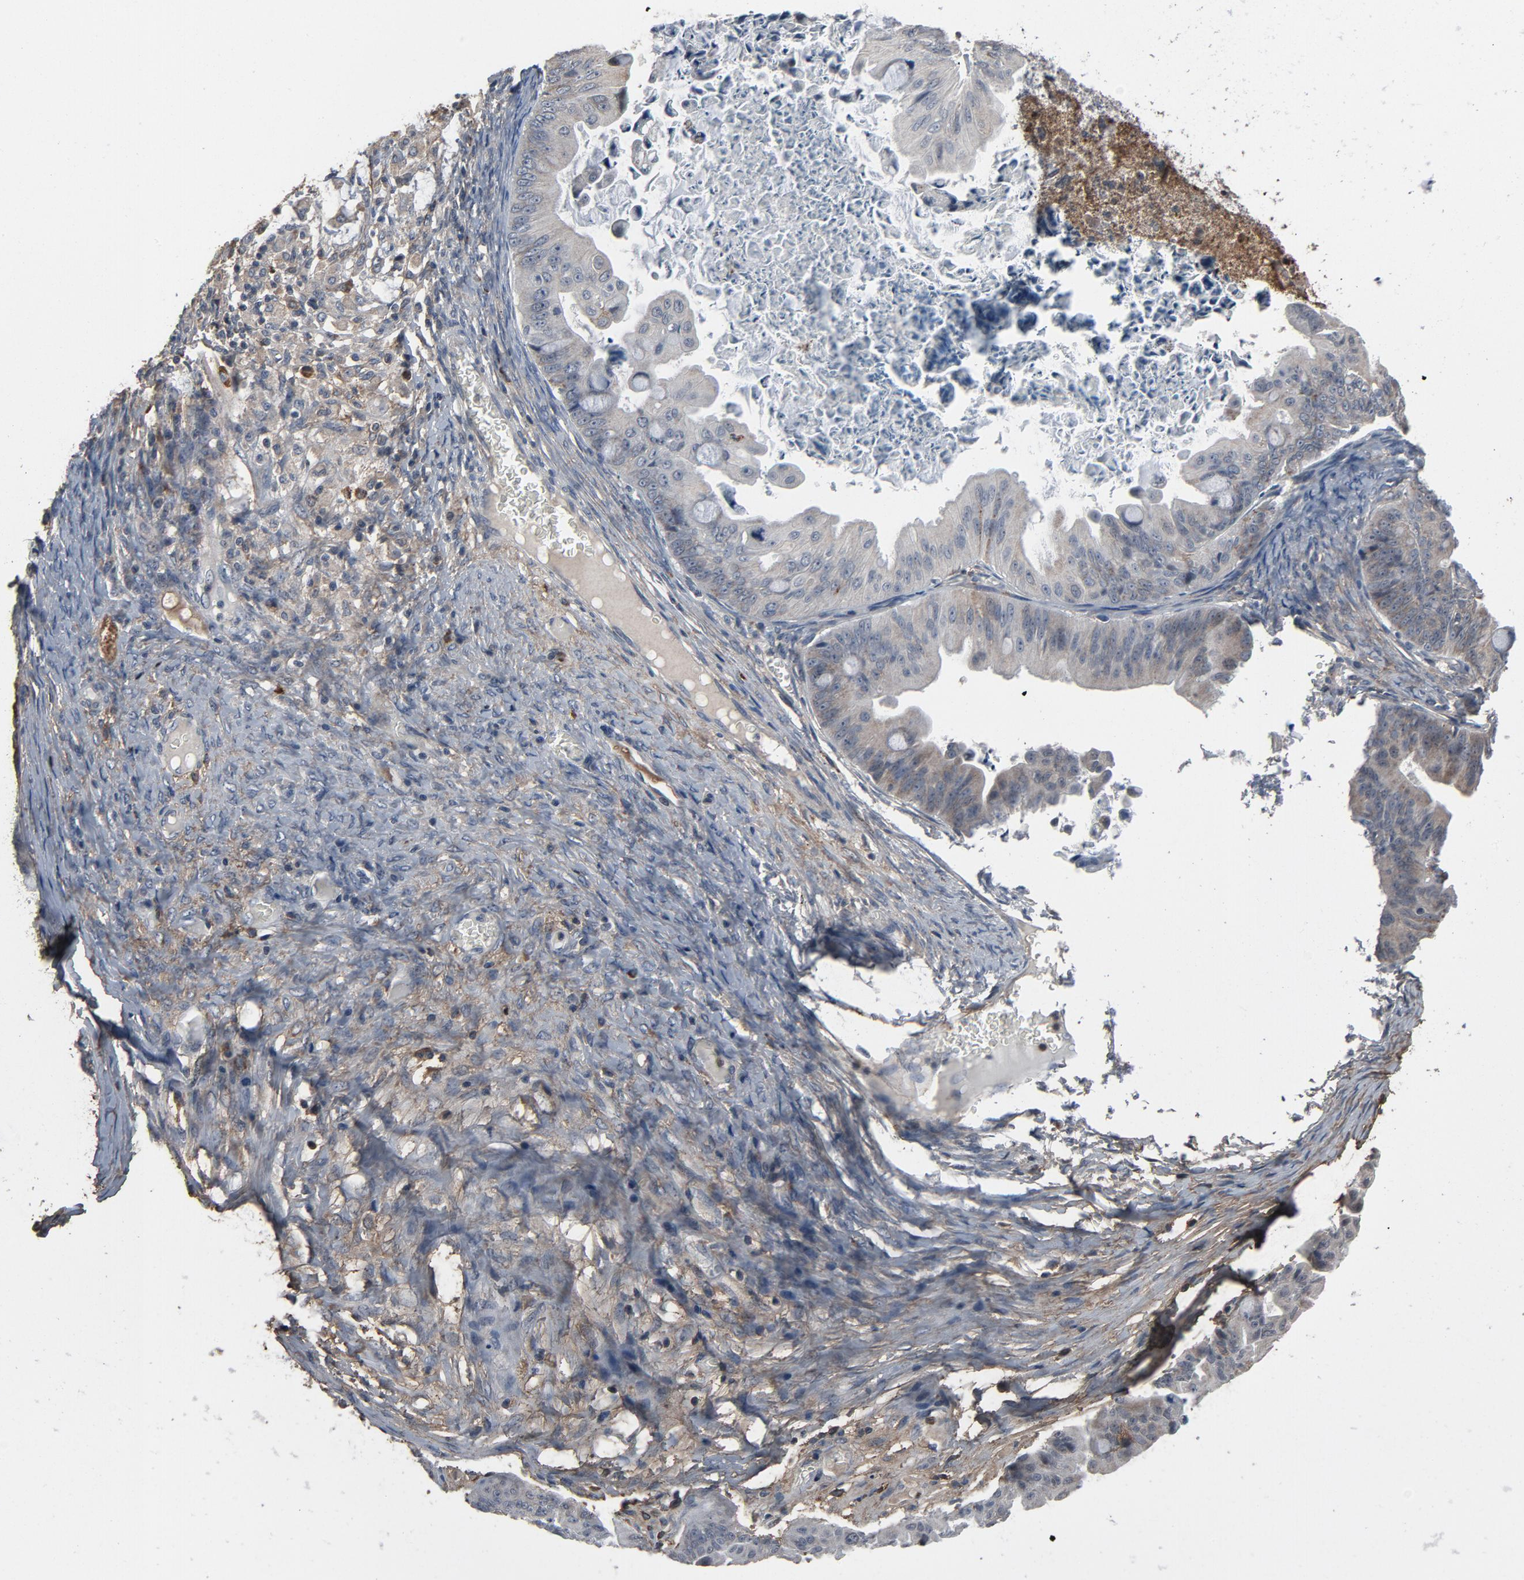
{"staining": {"intensity": "negative", "quantity": "none", "location": "none"}, "tissue": "ovarian cancer", "cell_type": "Tumor cells", "image_type": "cancer", "snomed": [{"axis": "morphology", "description": "Cystadenocarcinoma, mucinous, NOS"}, {"axis": "topography", "description": "Ovary"}], "caption": "High power microscopy histopathology image of an immunohistochemistry micrograph of ovarian cancer (mucinous cystadenocarcinoma), revealing no significant expression in tumor cells.", "gene": "PDZD4", "patient": {"sex": "female", "age": 37}}